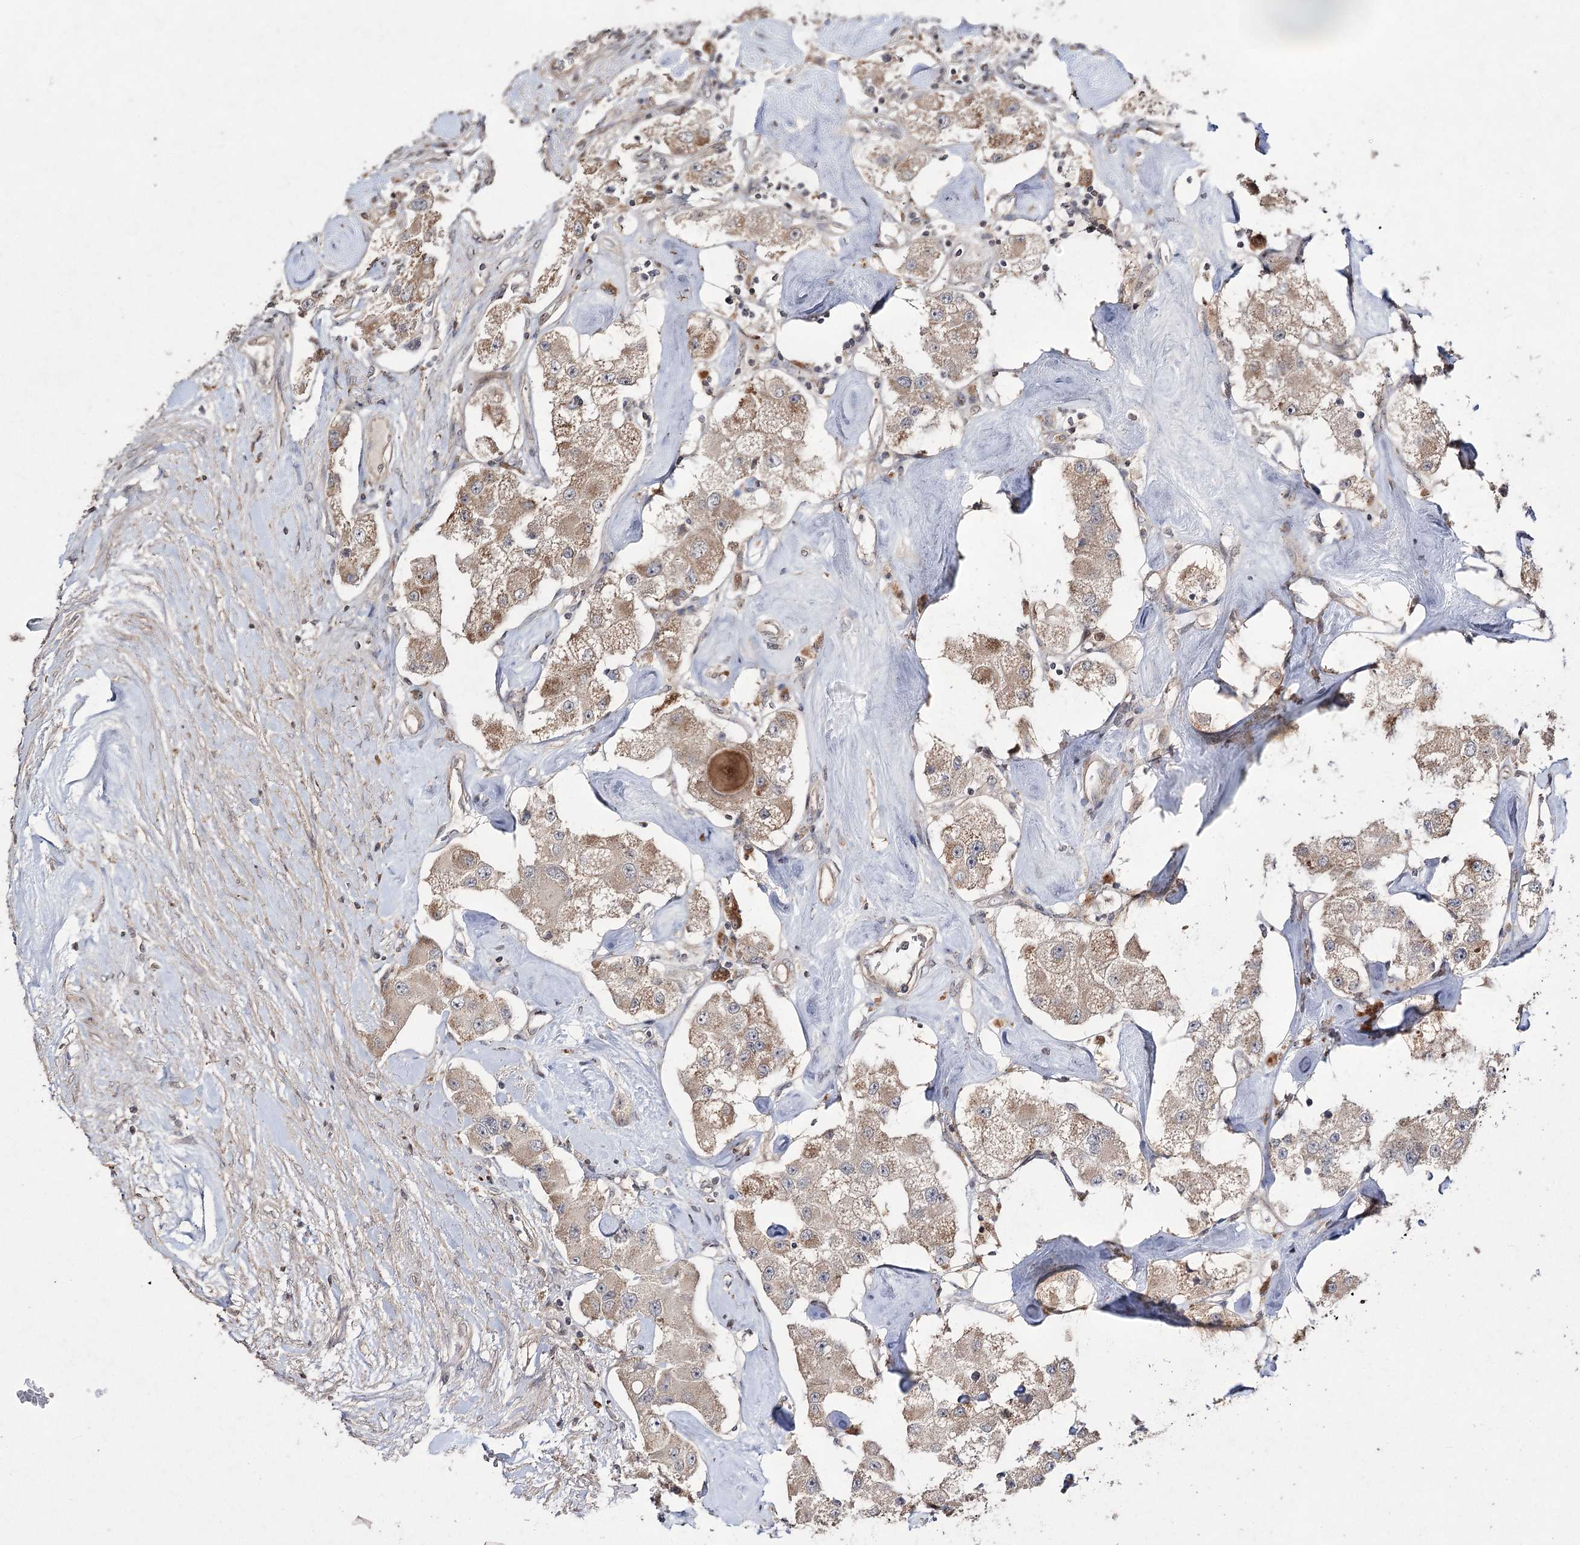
{"staining": {"intensity": "weak", "quantity": ">75%", "location": "cytoplasmic/membranous"}, "tissue": "carcinoid", "cell_type": "Tumor cells", "image_type": "cancer", "snomed": [{"axis": "morphology", "description": "Carcinoid, malignant, NOS"}, {"axis": "topography", "description": "Pancreas"}], "caption": "A brown stain labels weak cytoplasmic/membranous positivity of a protein in carcinoid tumor cells.", "gene": "FANCL", "patient": {"sex": "male", "age": 41}}